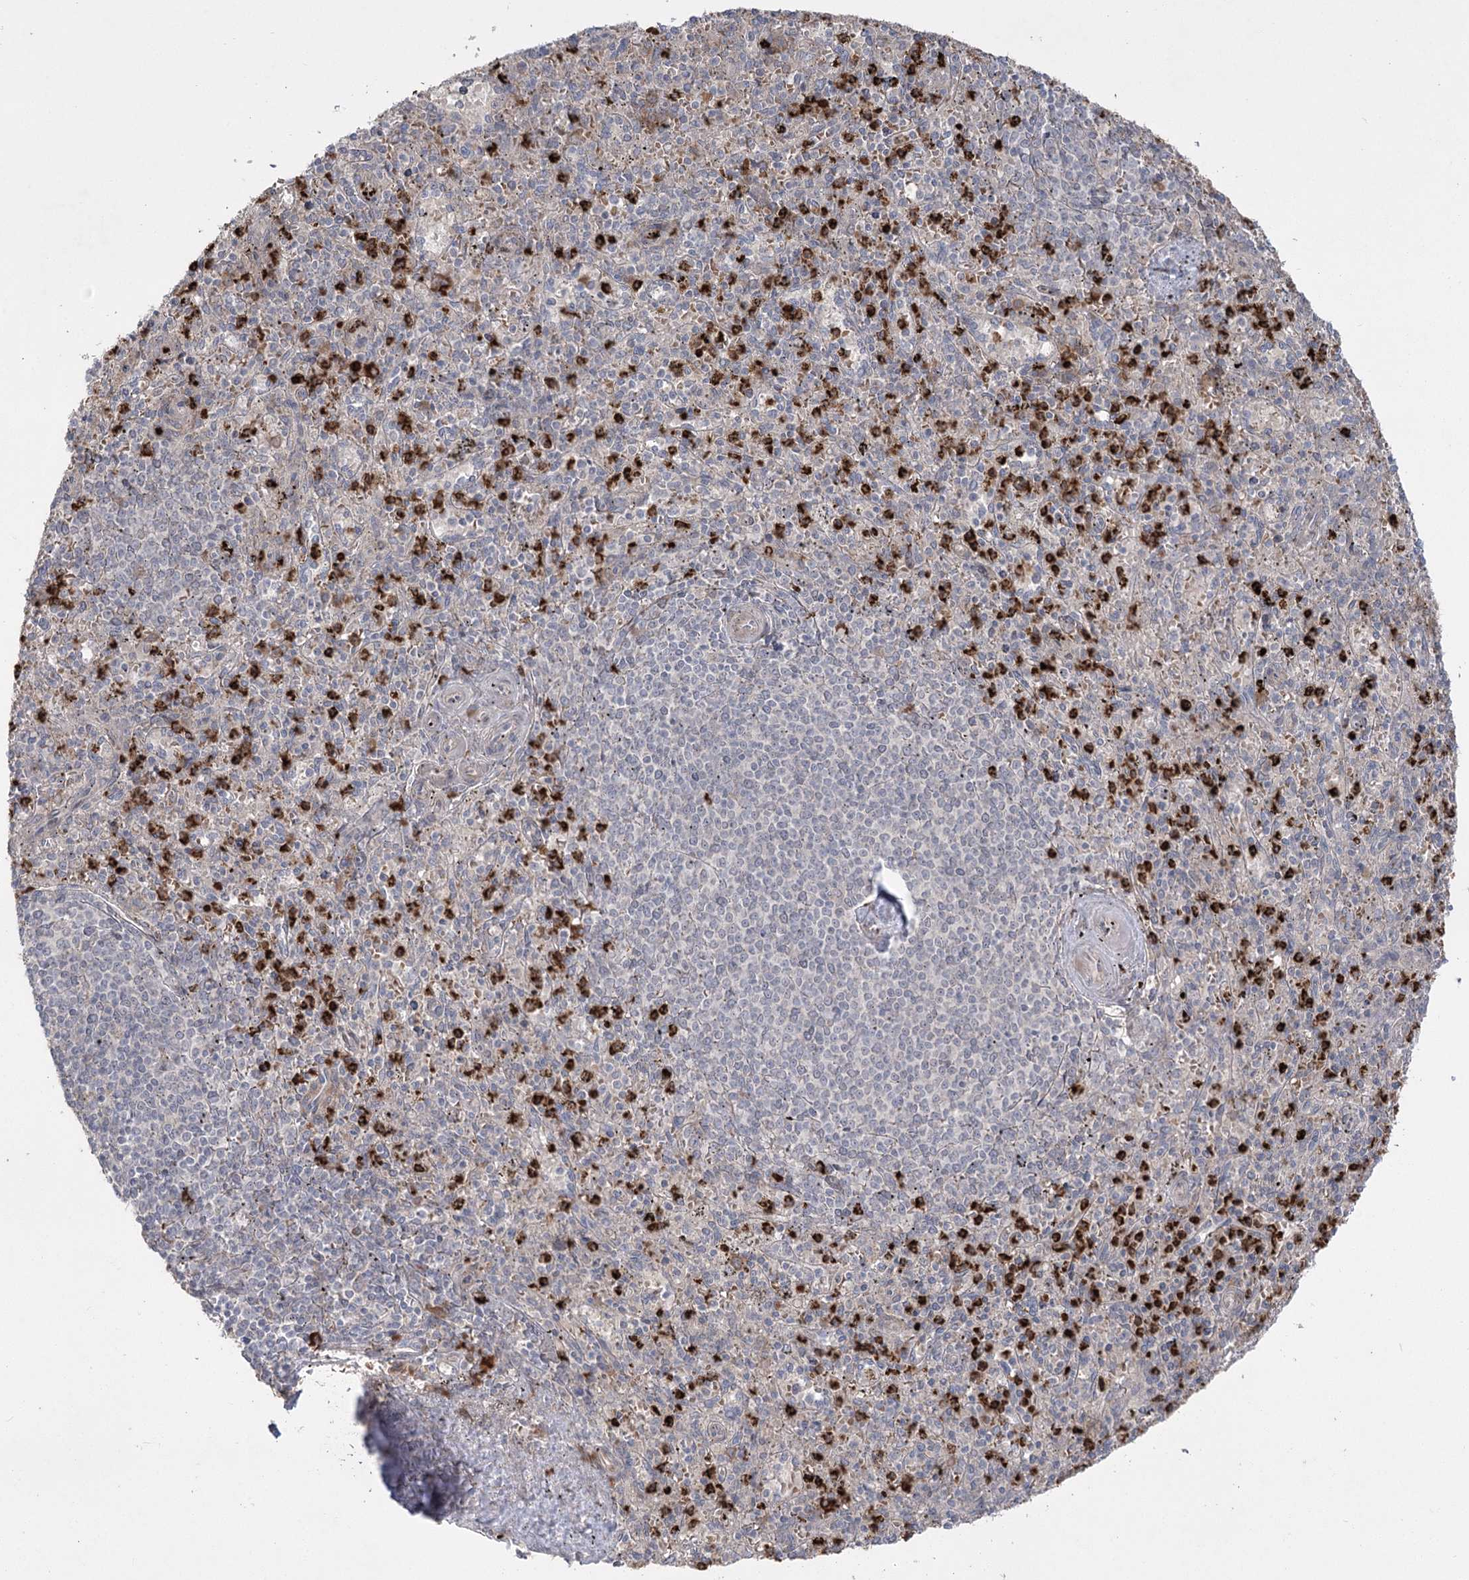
{"staining": {"intensity": "strong", "quantity": "25%-75%", "location": "cytoplasmic/membranous"}, "tissue": "spleen", "cell_type": "Cells in red pulp", "image_type": "normal", "snomed": [{"axis": "morphology", "description": "Normal tissue, NOS"}, {"axis": "topography", "description": "Spleen"}], "caption": "A high amount of strong cytoplasmic/membranous positivity is appreciated in about 25%-75% of cells in red pulp in normal spleen. (DAB IHC with brightfield microscopy, high magnification).", "gene": "PLEKHA5", "patient": {"sex": "male", "age": 72}}